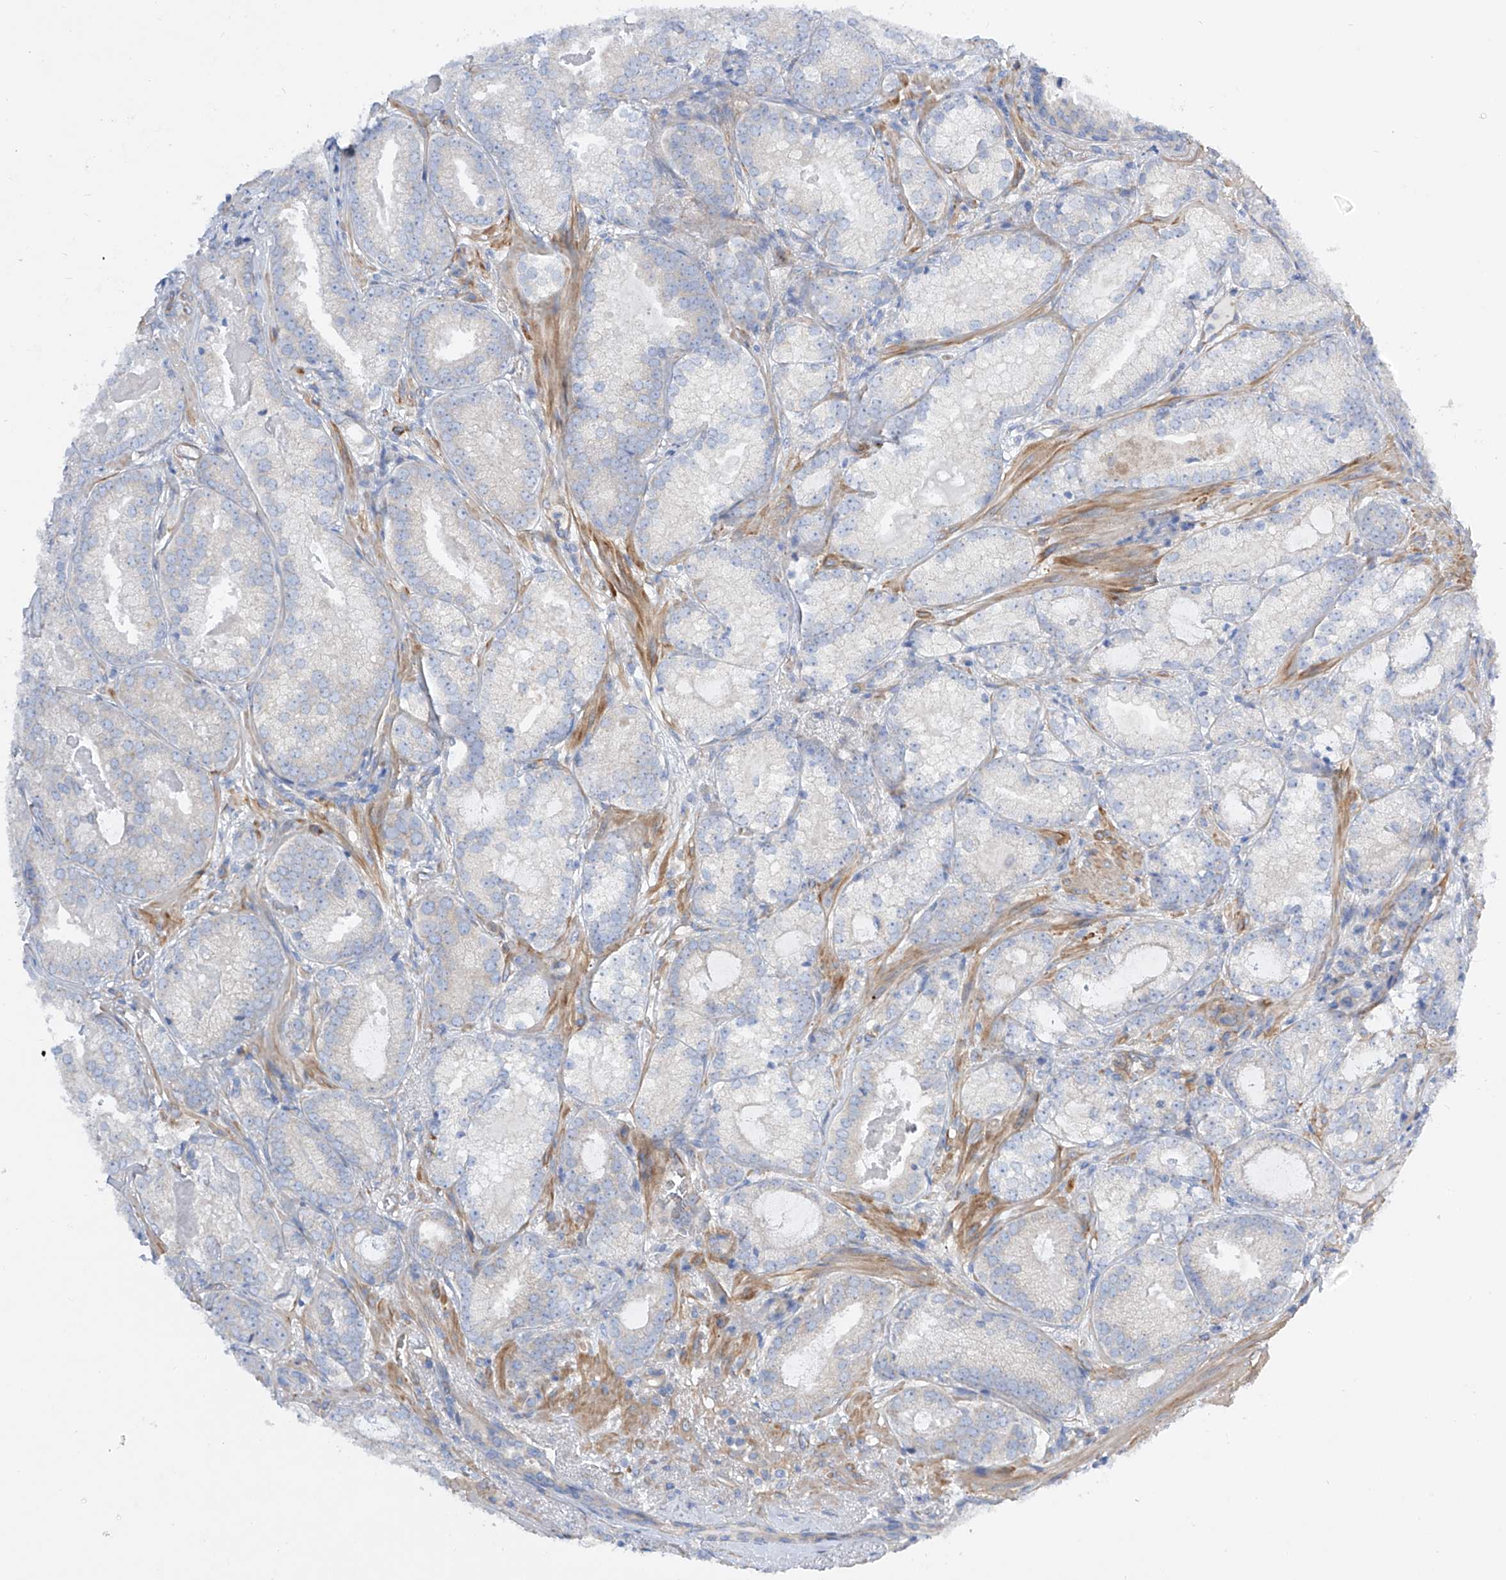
{"staining": {"intensity": "negative", "quantity": "none", "location": "none"}, "tissue": "prostate cancer", "cell_type": "Tumor cells", "image_type": "cancer", "snomed": [{"axis": "morphology", "description": "Normal morphology"}, {"axis": "morphology", "description": "Adenocarcinoma, Low grade"}, {"axis": "topography", "description": "Prostate"}], "caption": "Human prostate adenocarcinoma (low-grade) stained for a protein using immunohistochemistry (IHC) demonstrates no expression in tumor cells.", "gene": "LCA5", "patient": {"sex": "male", "age": 72}}